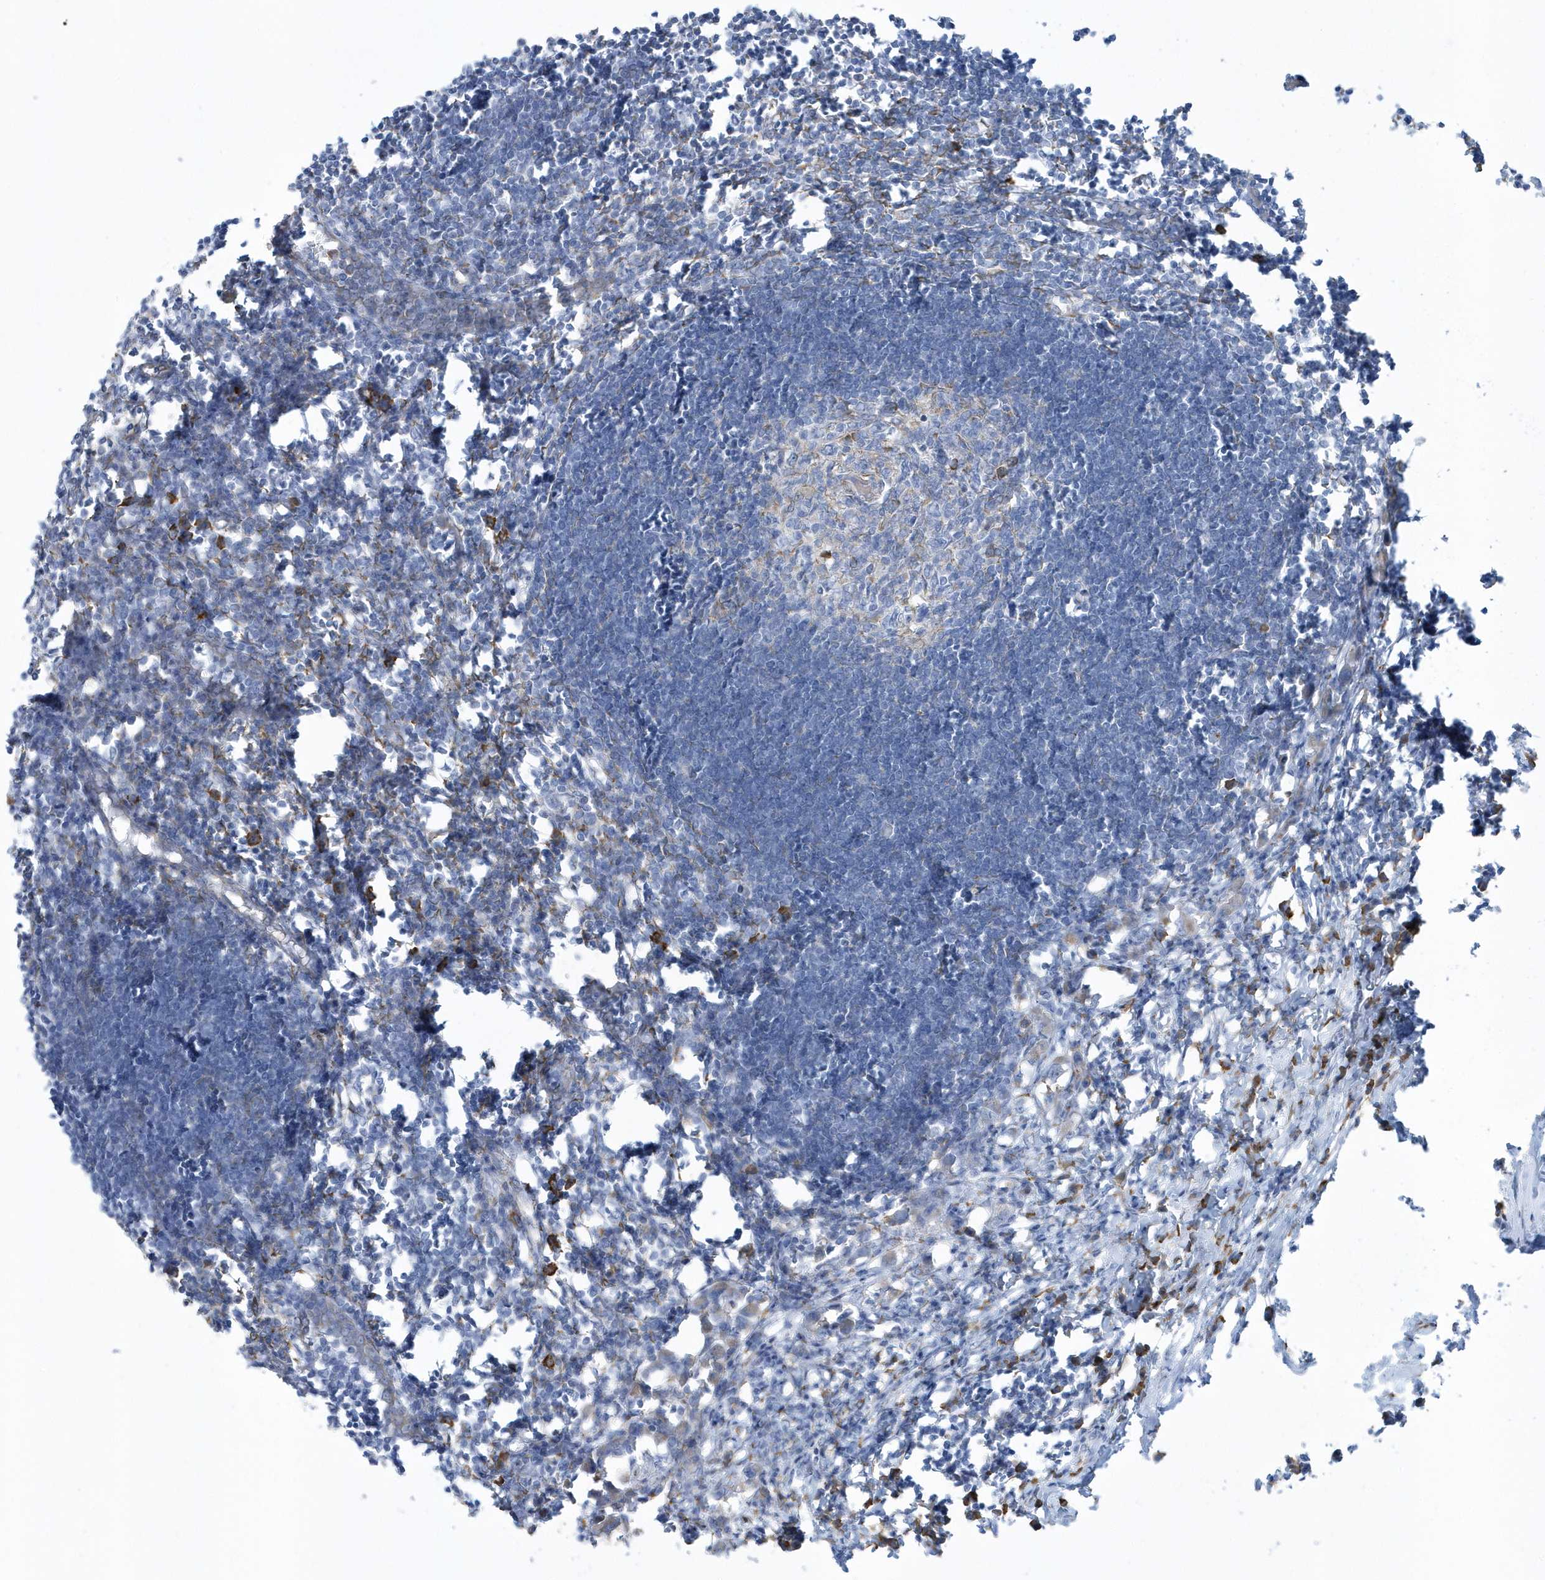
{"staining": {"intensity": "negative", "quantity": "none", "location": "none"}, "tissue": "lymph node", "cell_type": "Germinal center cells", "image_type": "normal", "snomed": [{"axis": "morphology", "description": "Normal tissue, NOS"}, {"axis": "morphology", "description": "Malignant melanoma, Metastatic site"}, {"axis": "topography", "description": "Lymph node"}], "caption": "Lymph node was stained to show a protein in brown. There is no significant positivity in germinal center cells. (DAB (3,3'-diaminobenzidine) IHC with hematoxylin counter stain).", "gene": "DCAF1", "patient": {"sex": "male", "age": 41}}